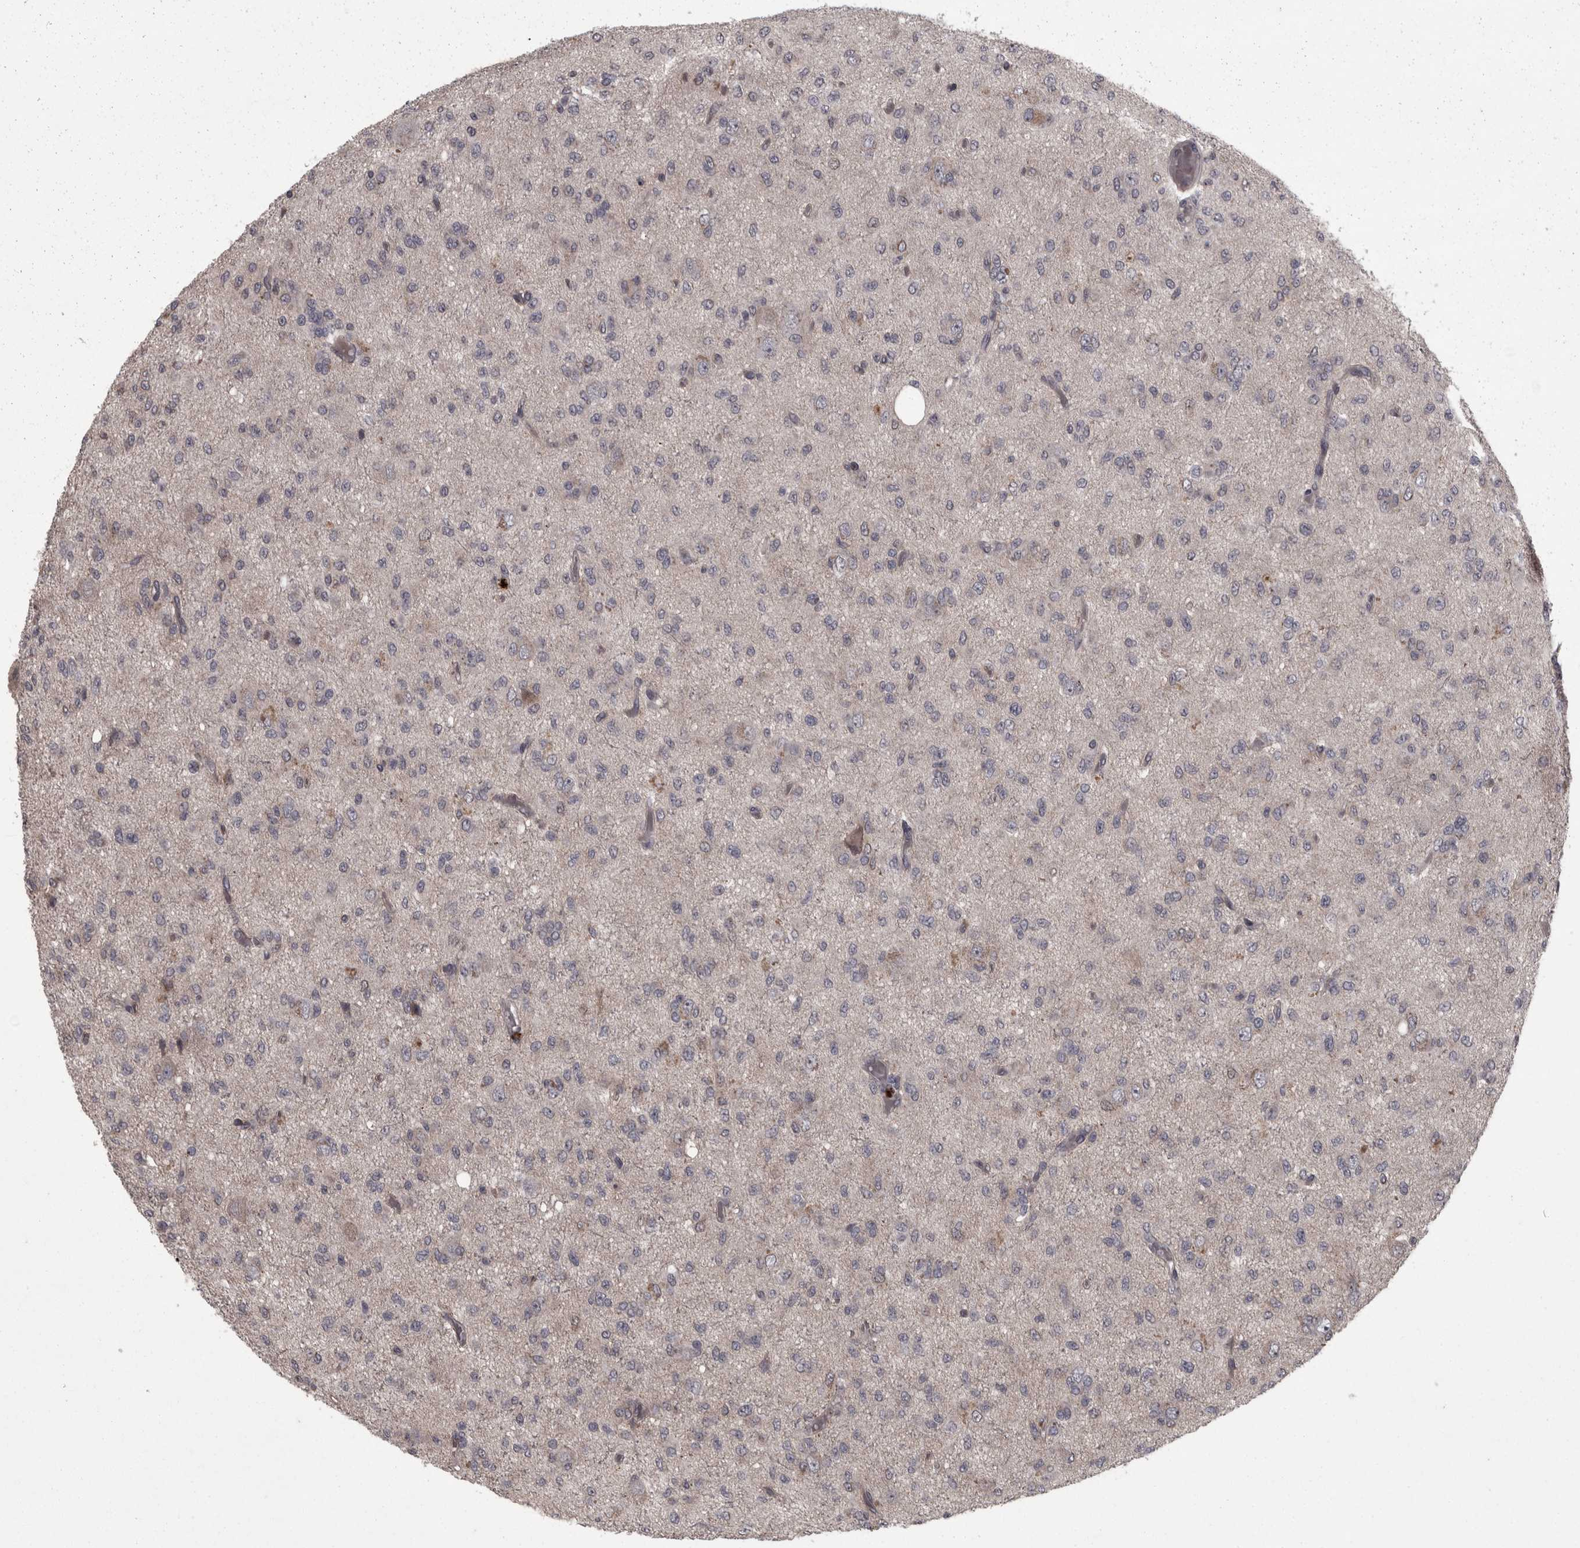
{"staining": {"intensity": "negative", "quantity": "none", "location": "none"}, "tissue": "glioma", "cell_type": "Tumor cells", "image_type": "cancer", "snomed": [{"axis": "morphology", "description": "Glioma, malignant, High grade"}, {"axis": "topography", "description": "Brain"}], "caption": "Tumor cells show no significant protein expression in glioma. (Immunohistochemistry (ihc), brightfield microscopy, high magnification).", "gene": "PCDH17", "patient": {"sex": "female", "age": 59}}